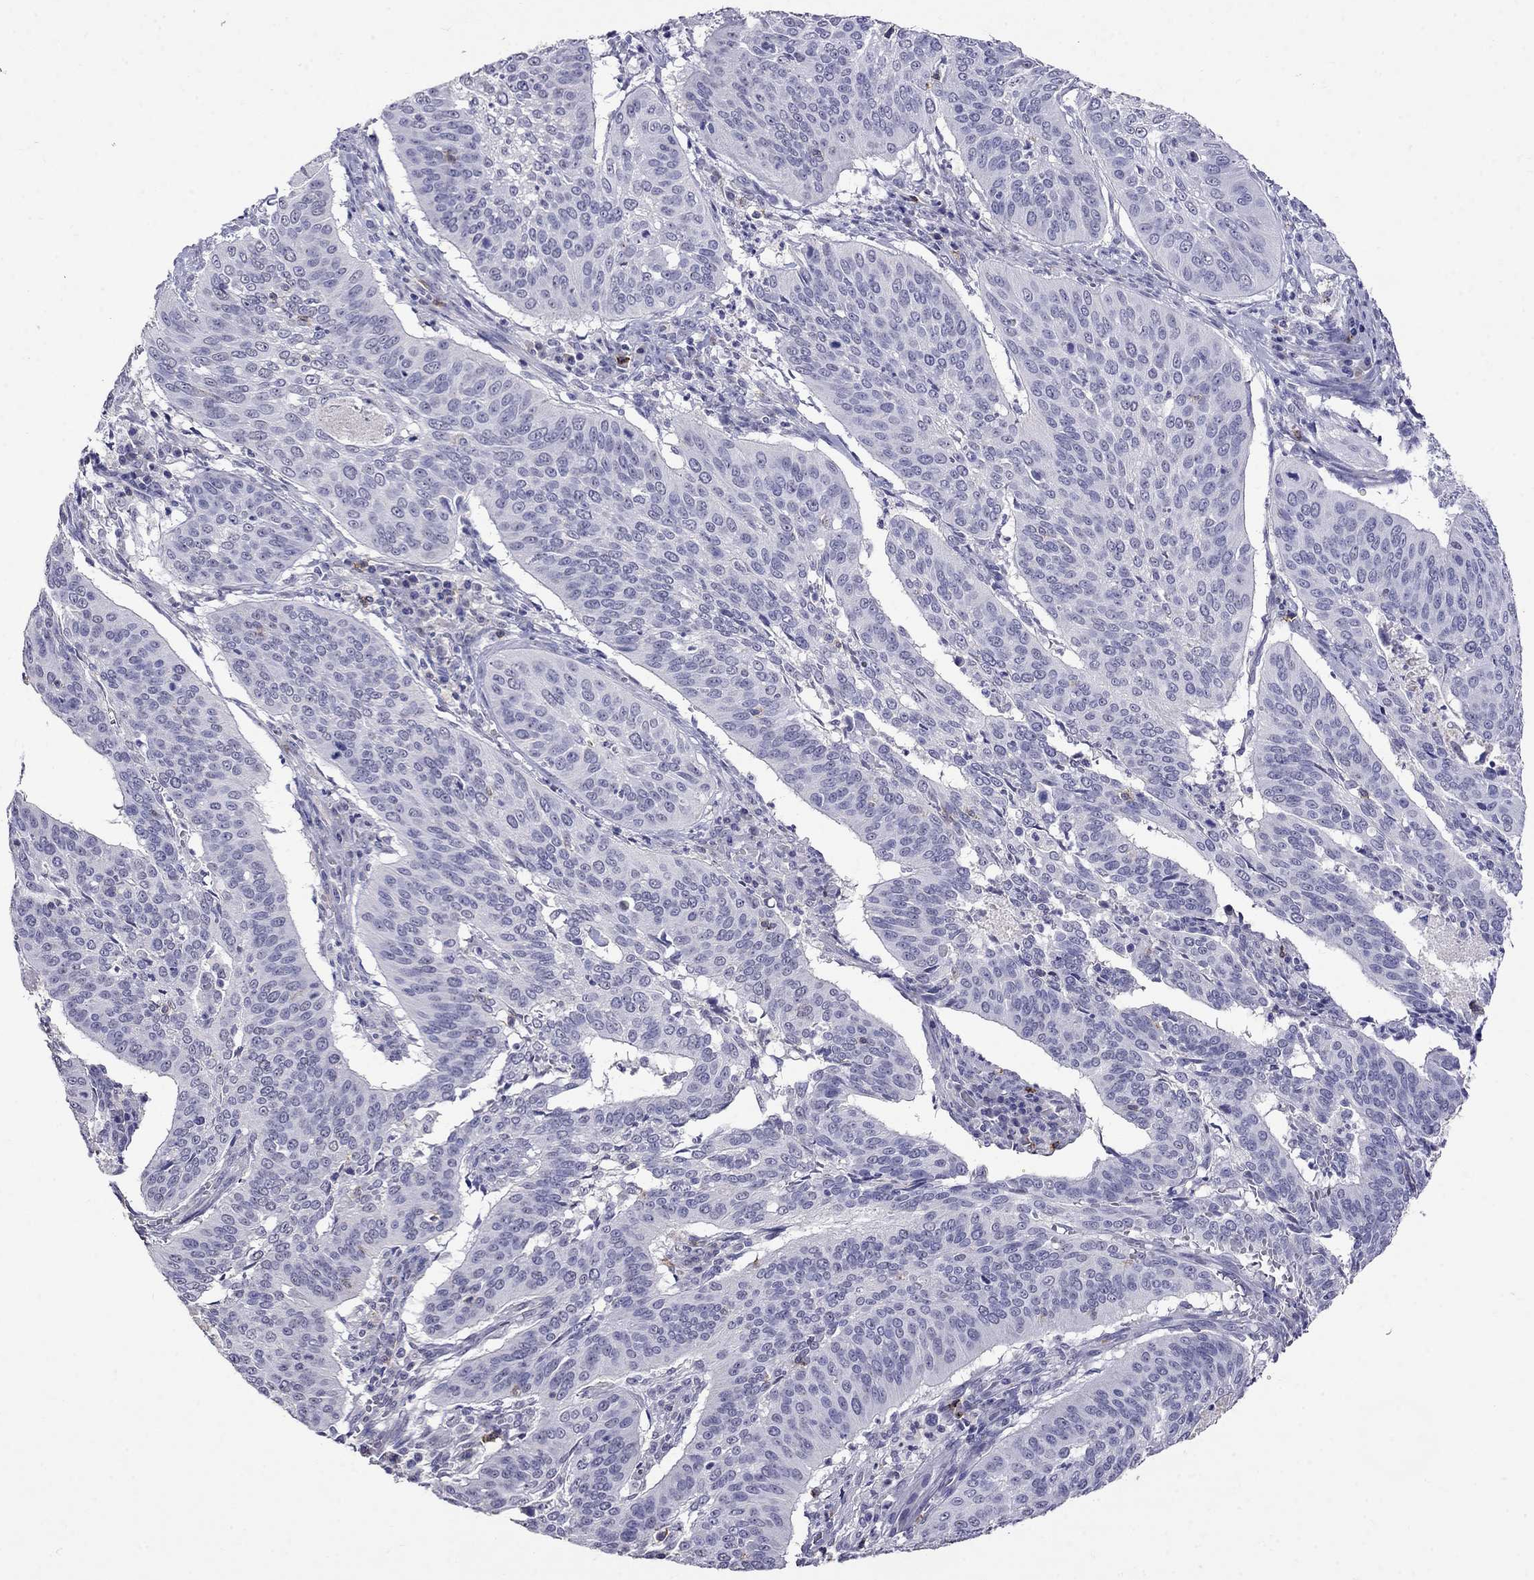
{"staining": {"intensity": "negative", "quantity": "none", "location": "none"}, "tissue": "cervical cancer", "cell_type": "Tumor cells", "image_type": "cancer", "snomed": [{"axis": "morphology", "description": "Normal tissue, NOS"}, {"axis": "morphology", "description": "Squamous cell carcinoma, NOS"}, {"axis": "topography", "description": "Cervix"}], "caption": "High magnification brightfield microscopy of cervical cancer stained with DAB (3,3'-diaminobenzidine) (brown) and counterstained with hematoxylin (blue): tumor cells show no significant expression.", "gene": "CD8B", "patient": {"sex": "female", "age": 39}}